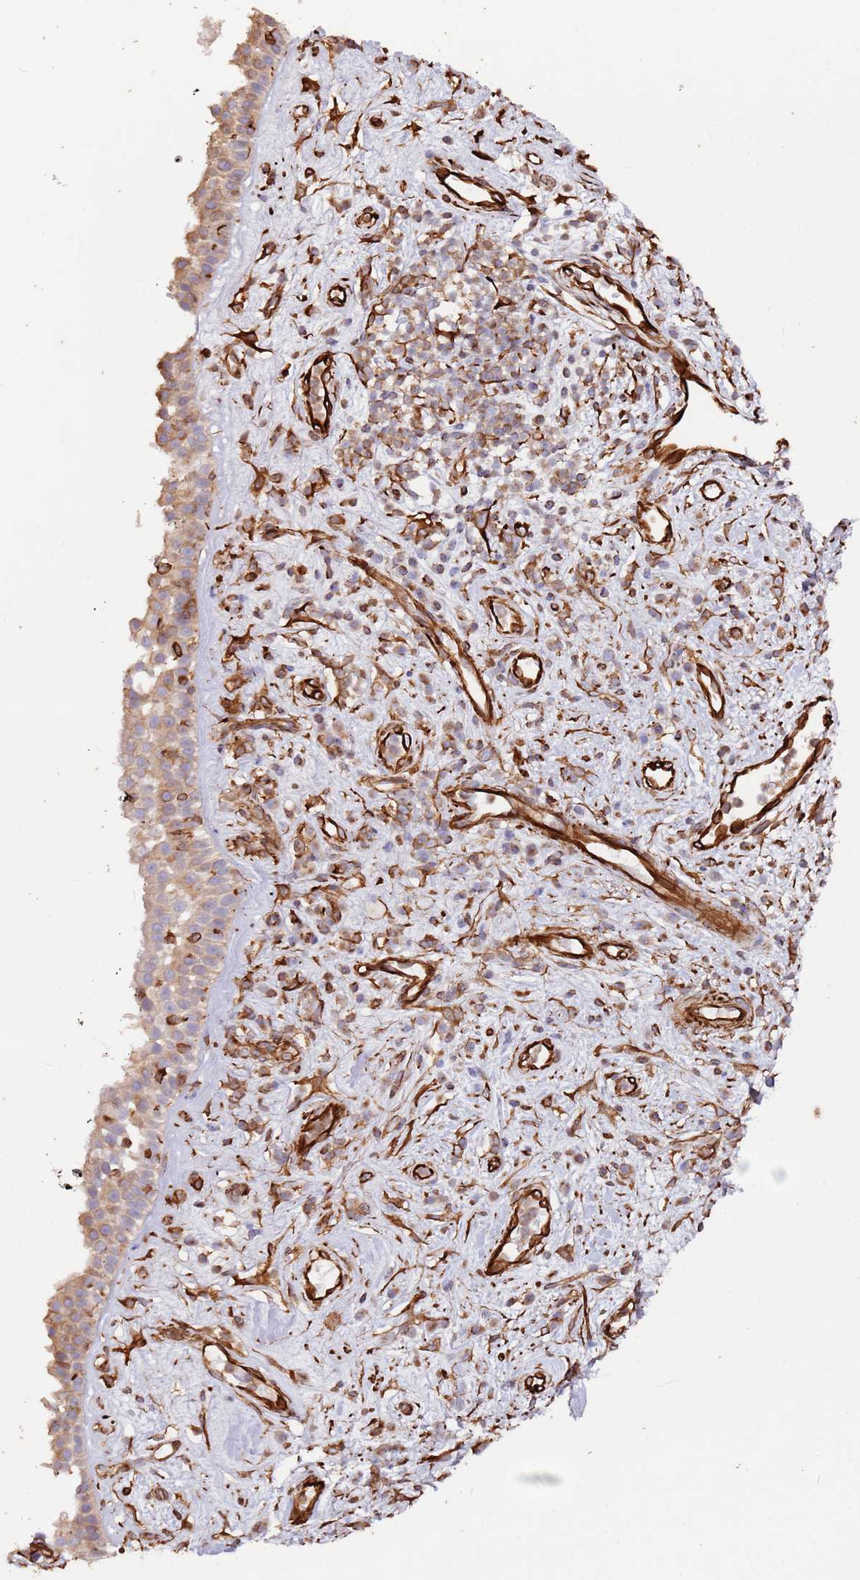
{"staining": {"intensity": "weak", "quantity": "25%-75%", "location": "cytoplasmic/membranous"}, "tissue": "nasopharynx", "cell_type": "Respiratory epithelial cells", "image_type": "normal", "snomed": [{"axis": "morphology", "description": "Normal tissue, NOS"}, {"axis": "morphology", "description": "Squamous cell carcinoma, NOS"}, {"axis": "topography", "description": "Nasopharynx"}, {"axis": "topography", "description": "Head-Neck"}], "caption": "A micrograph of human nasopharynx stained for a protein reveals weak cytoplasmic/membranous brown staining in respiratory epithelial cells.", "gene": "MRGPRE", "patient": {"sex": "male", "age": 85}}